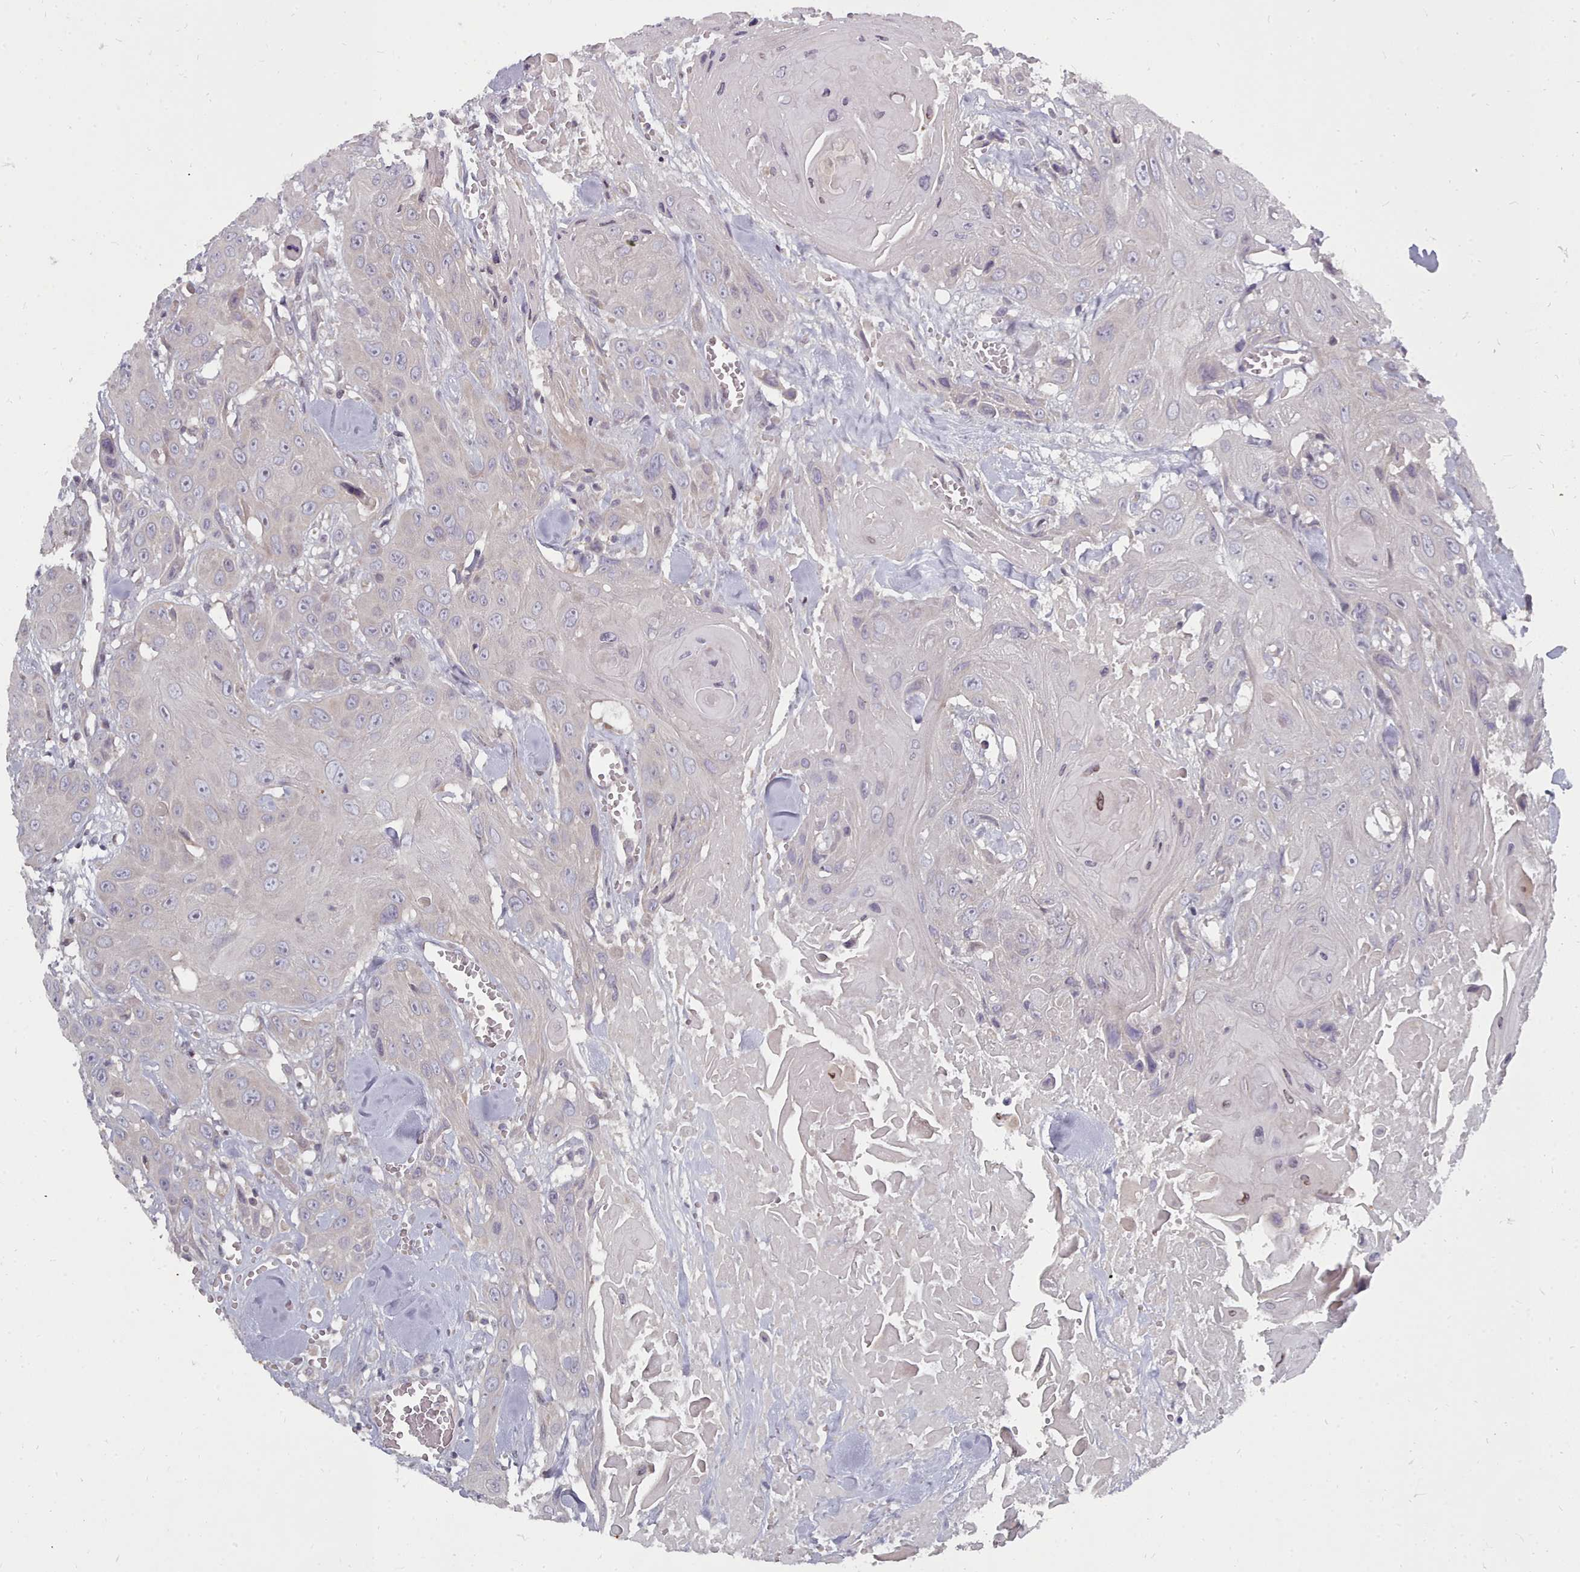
{"staining": {"intensity": "negative", "quantity": "none", "location": "none"}, "tissue": "head and neck cancer", "cell_type": "Tumor cells", "image_type": "cancer", "snomed": [{"axis": "morphology", "description": "Squamous cell carcinoma, NOS"}, {"axis": "topography", "description": "Head-Neck"}], "caption": "Tumor cells are negative for protein expression in human head and neck cancer (squamous cell carcinoma). (DAB immunohistochemistry (IHC) with hematoxylin counter stain).", "gene": "ACKR3", "patient": {"sex": "male", "age": 81}}